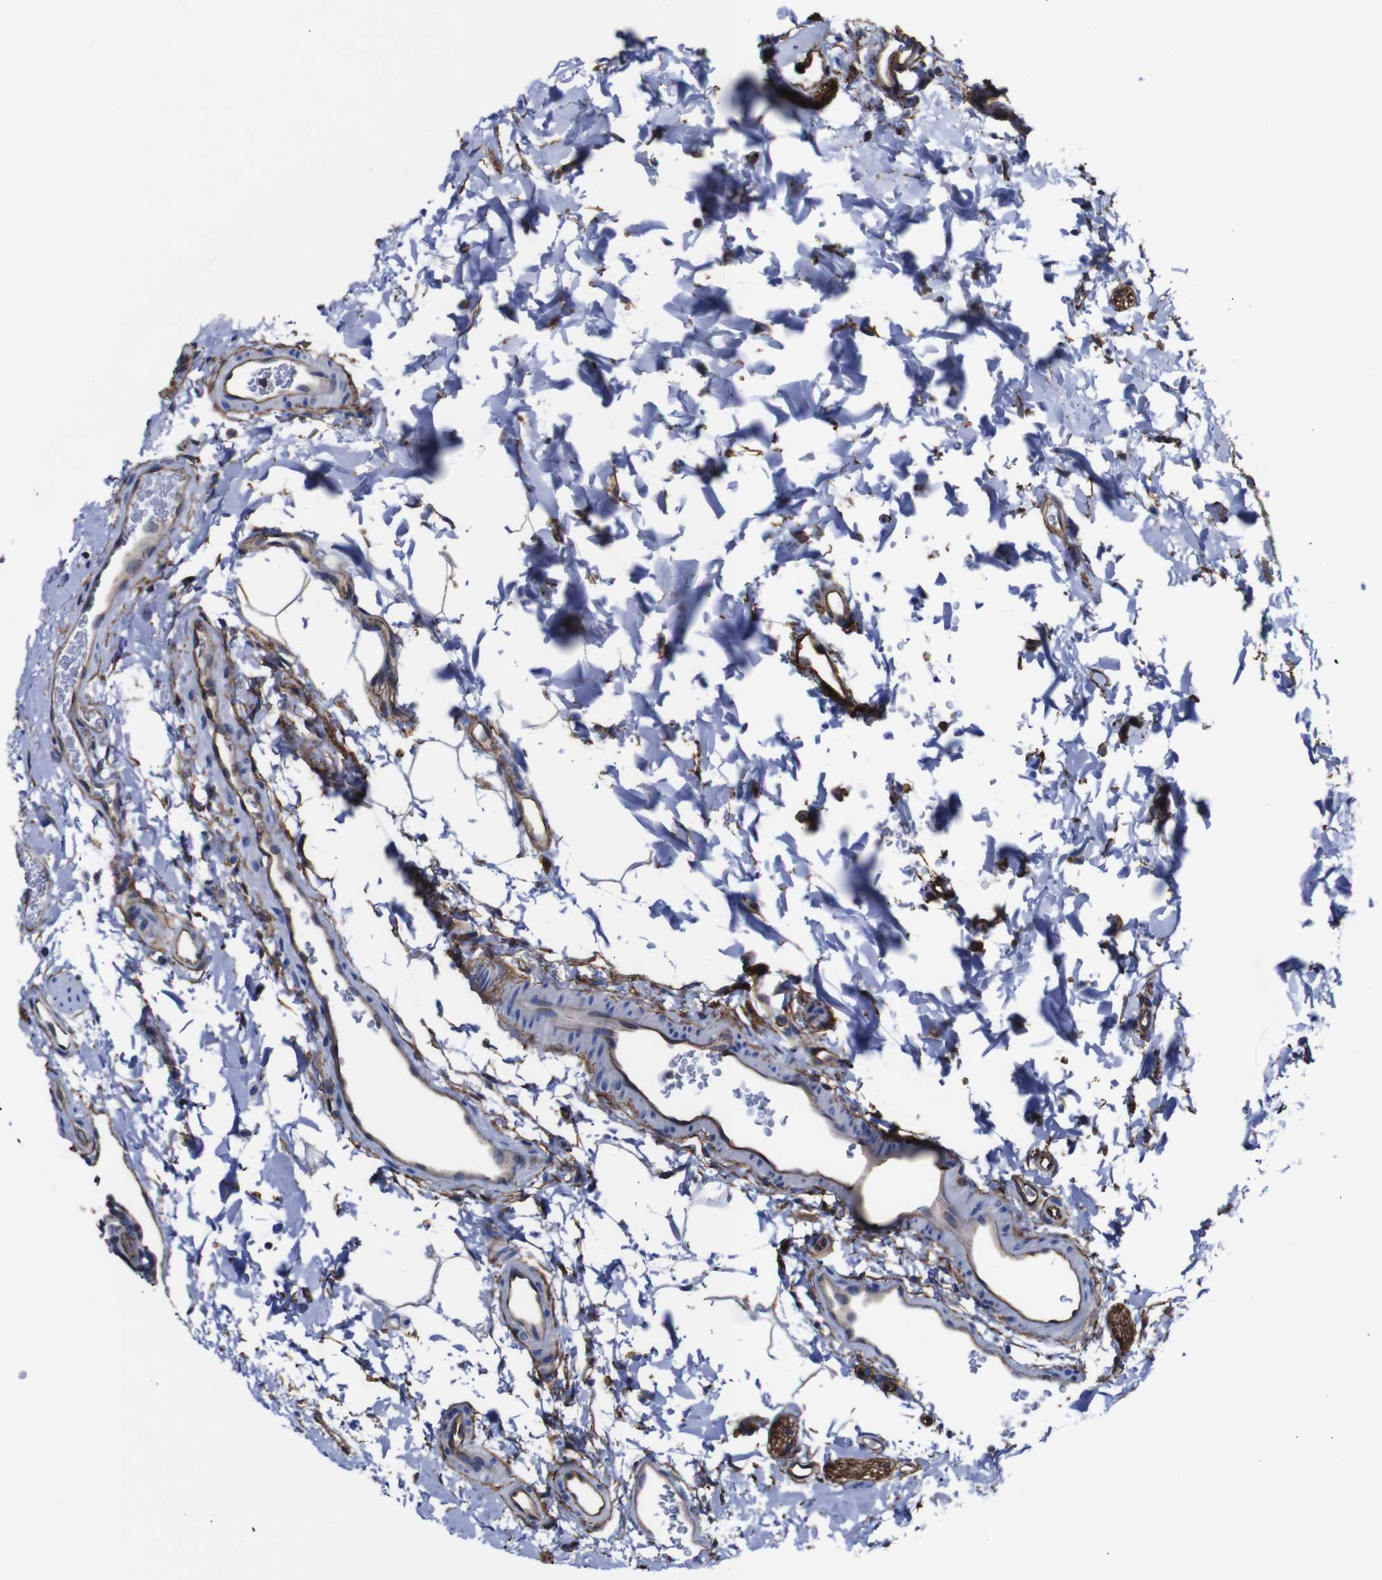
{"staining": {"intensity": "strong", "quantity": ">75%", "location": "cytoplasmic/membranous"}, "tissue": "rectum", "cell_type": "Glandular cells", "image_type": "normal", "snomed": [{"axis": "morphology", "description": "Normal tissue, NOS"}, {"axis": "topography", "description": "Rectum"}], "caption": "Strong cytoplasmic/membranous protein positivity is present in approximately >75% of glandular cells in rectum.", "gene": "SPTBN1", "patient": {"sex": "female", "age": 24}}